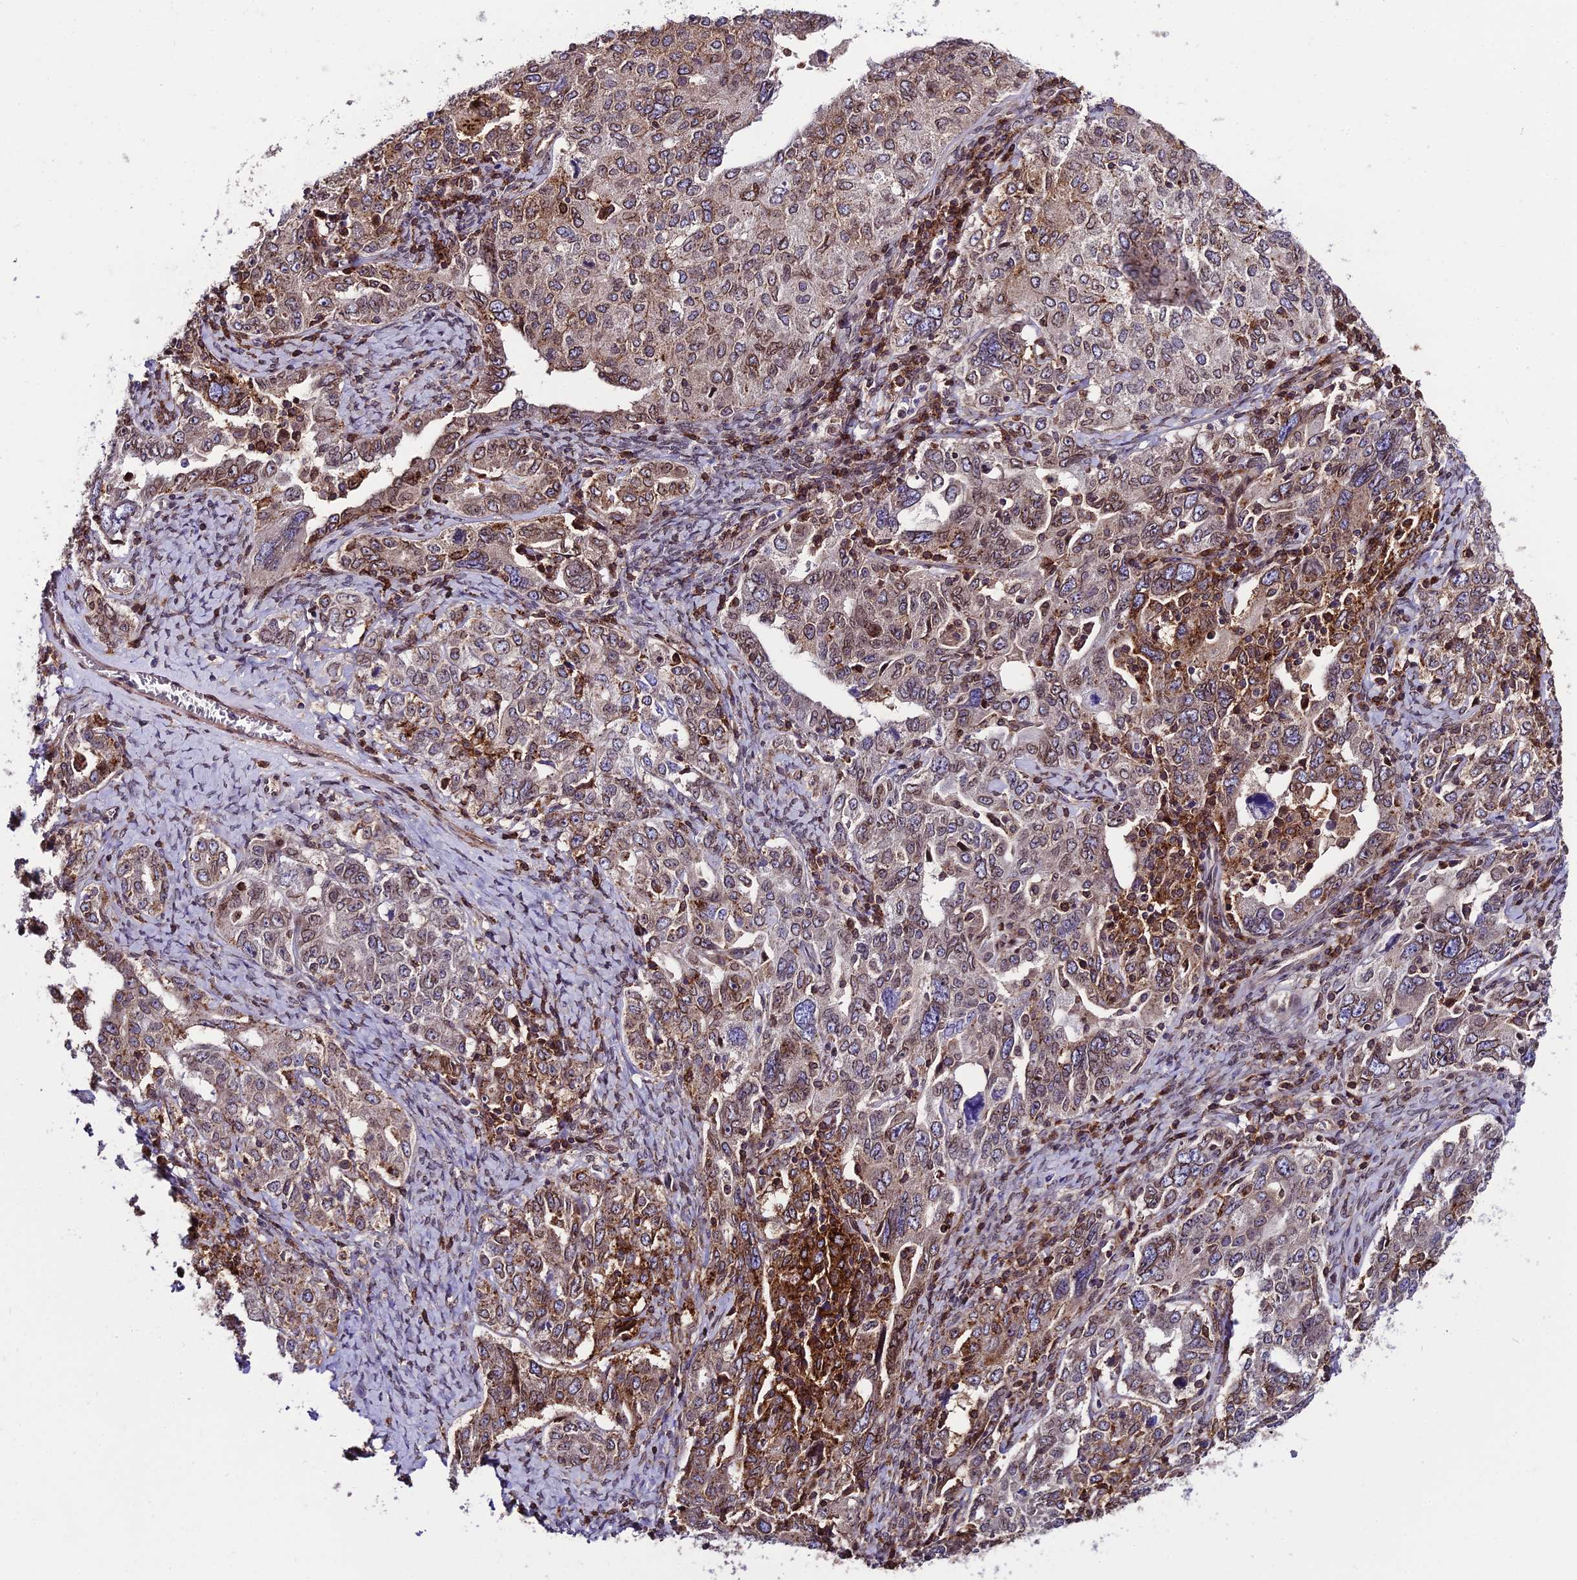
{"staining": {"intensity": "moderate", "quantity": ">75%", "location": "cytoplasmic/membranous,nuclear"}, "tissue": "ovarian cancer", "cell_type": "Tumor cells", "image_type": "cancer", "snomed": [{"axis": "morphology", "description": "Carcinoma, endometroid"}, {"axis": "topography", "description": "Ovary"}], "caption": "Immunohistochemical staining of ovarian endometroid carcinoma demonstrates medium levels of moderate cytoplasmic/membranous and nuclear staining in about >75% of tumor cells.", "gene": "DDX19A", "patient": {"sex": "female", "age": 62}}